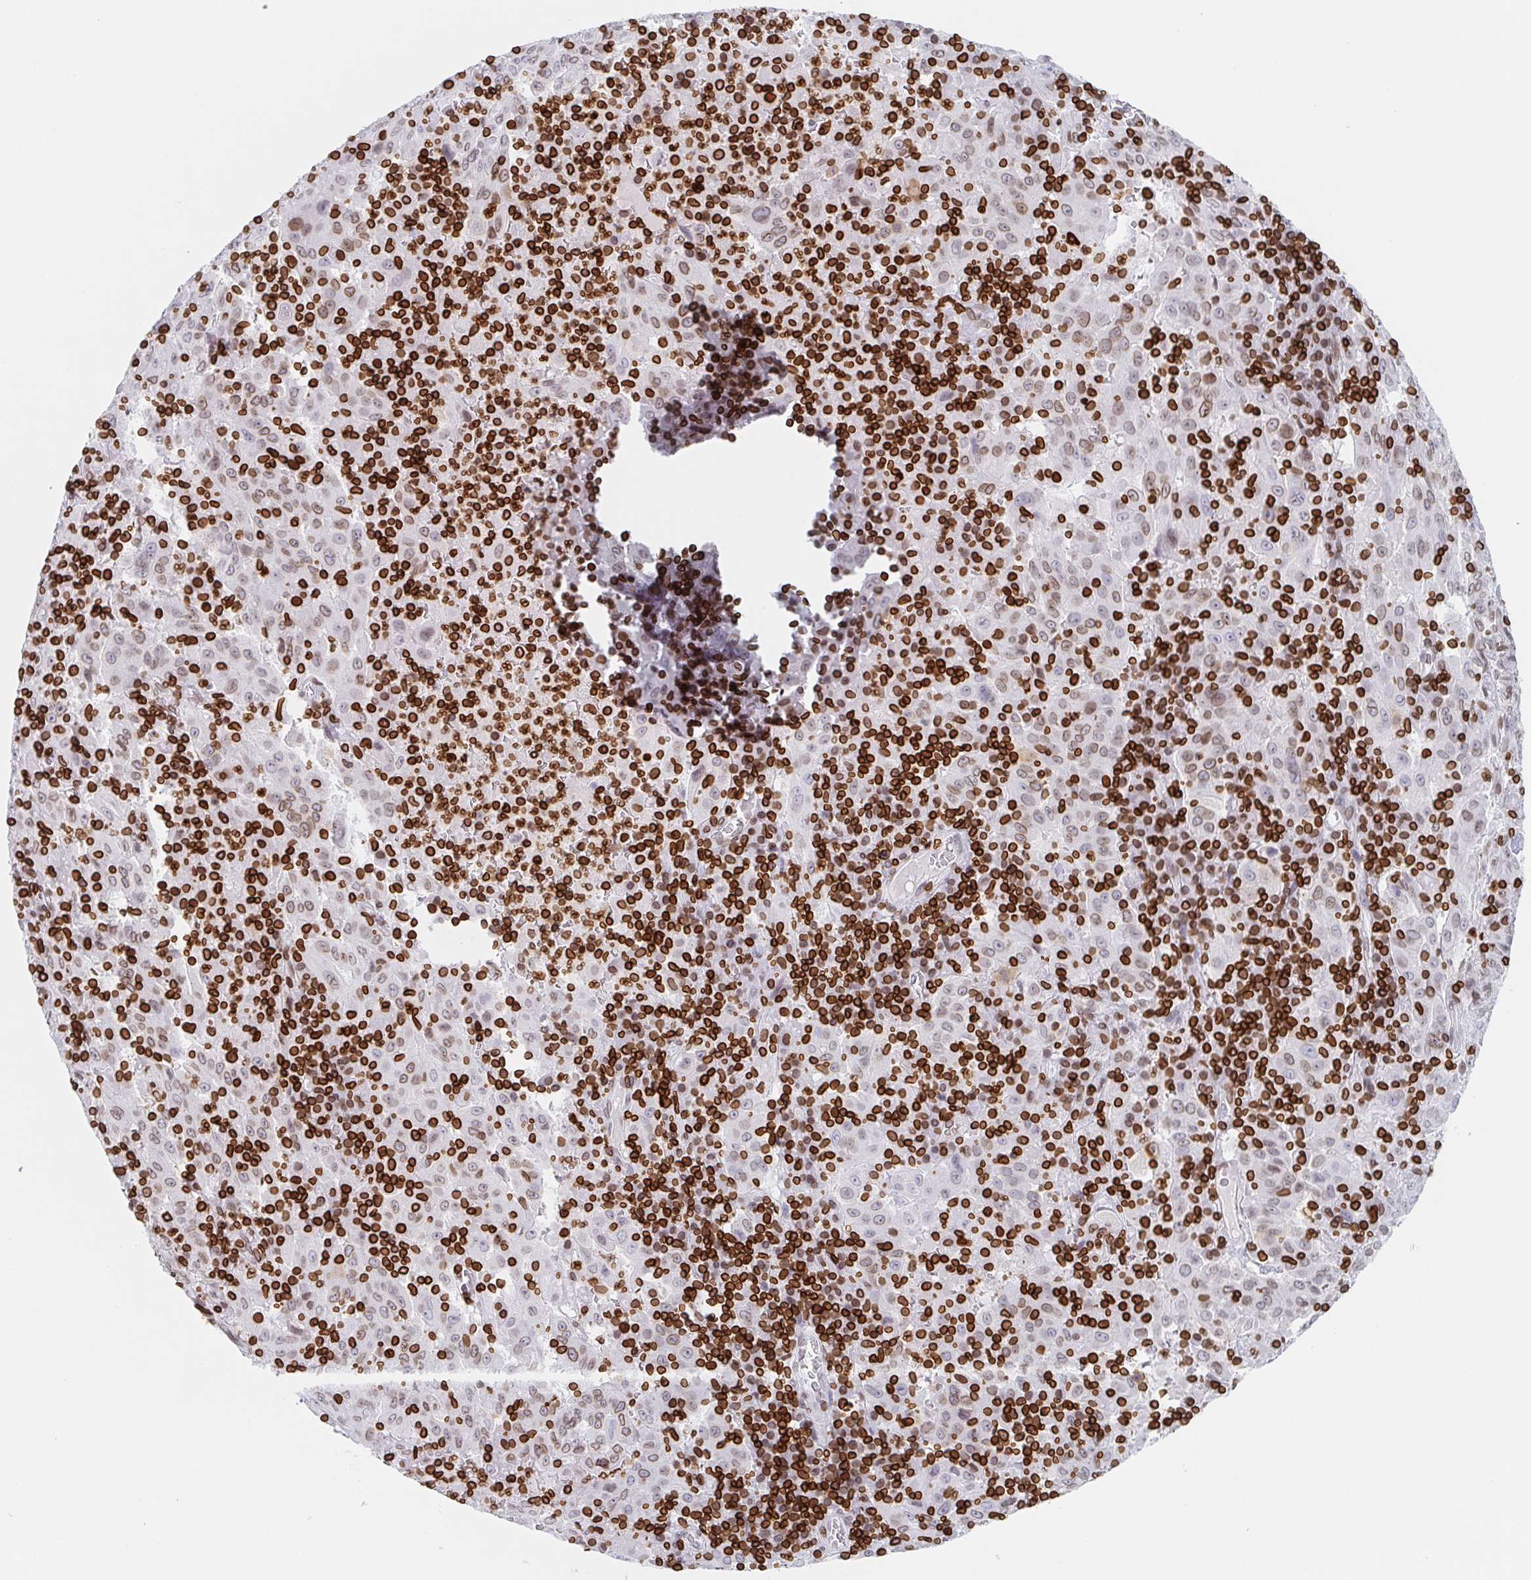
{"staining": {"intensity": "weak", "quantity": "25%-75%", "location": "cytoplasmic/membranous,nuclear"}, "tissue": "pancreatic cancer", "cell_type": "Tumor cells", "image_type": "cancer", "snomed": [{"axis": "morphology", "description": "Adenocarcinoma, NOS"}, {"axis": "topography", "description": "Pancreas"}], "caption": "Brown immunohistochemical staining in pancreatic cancer (adenocarcinoma) reveals weak cytoplasmic/membranous and nuclear positivity in approximately 25%-75% of tumor cells.", "gene": "BTBD7", "patient": {"sex": "male", "age": 63}}